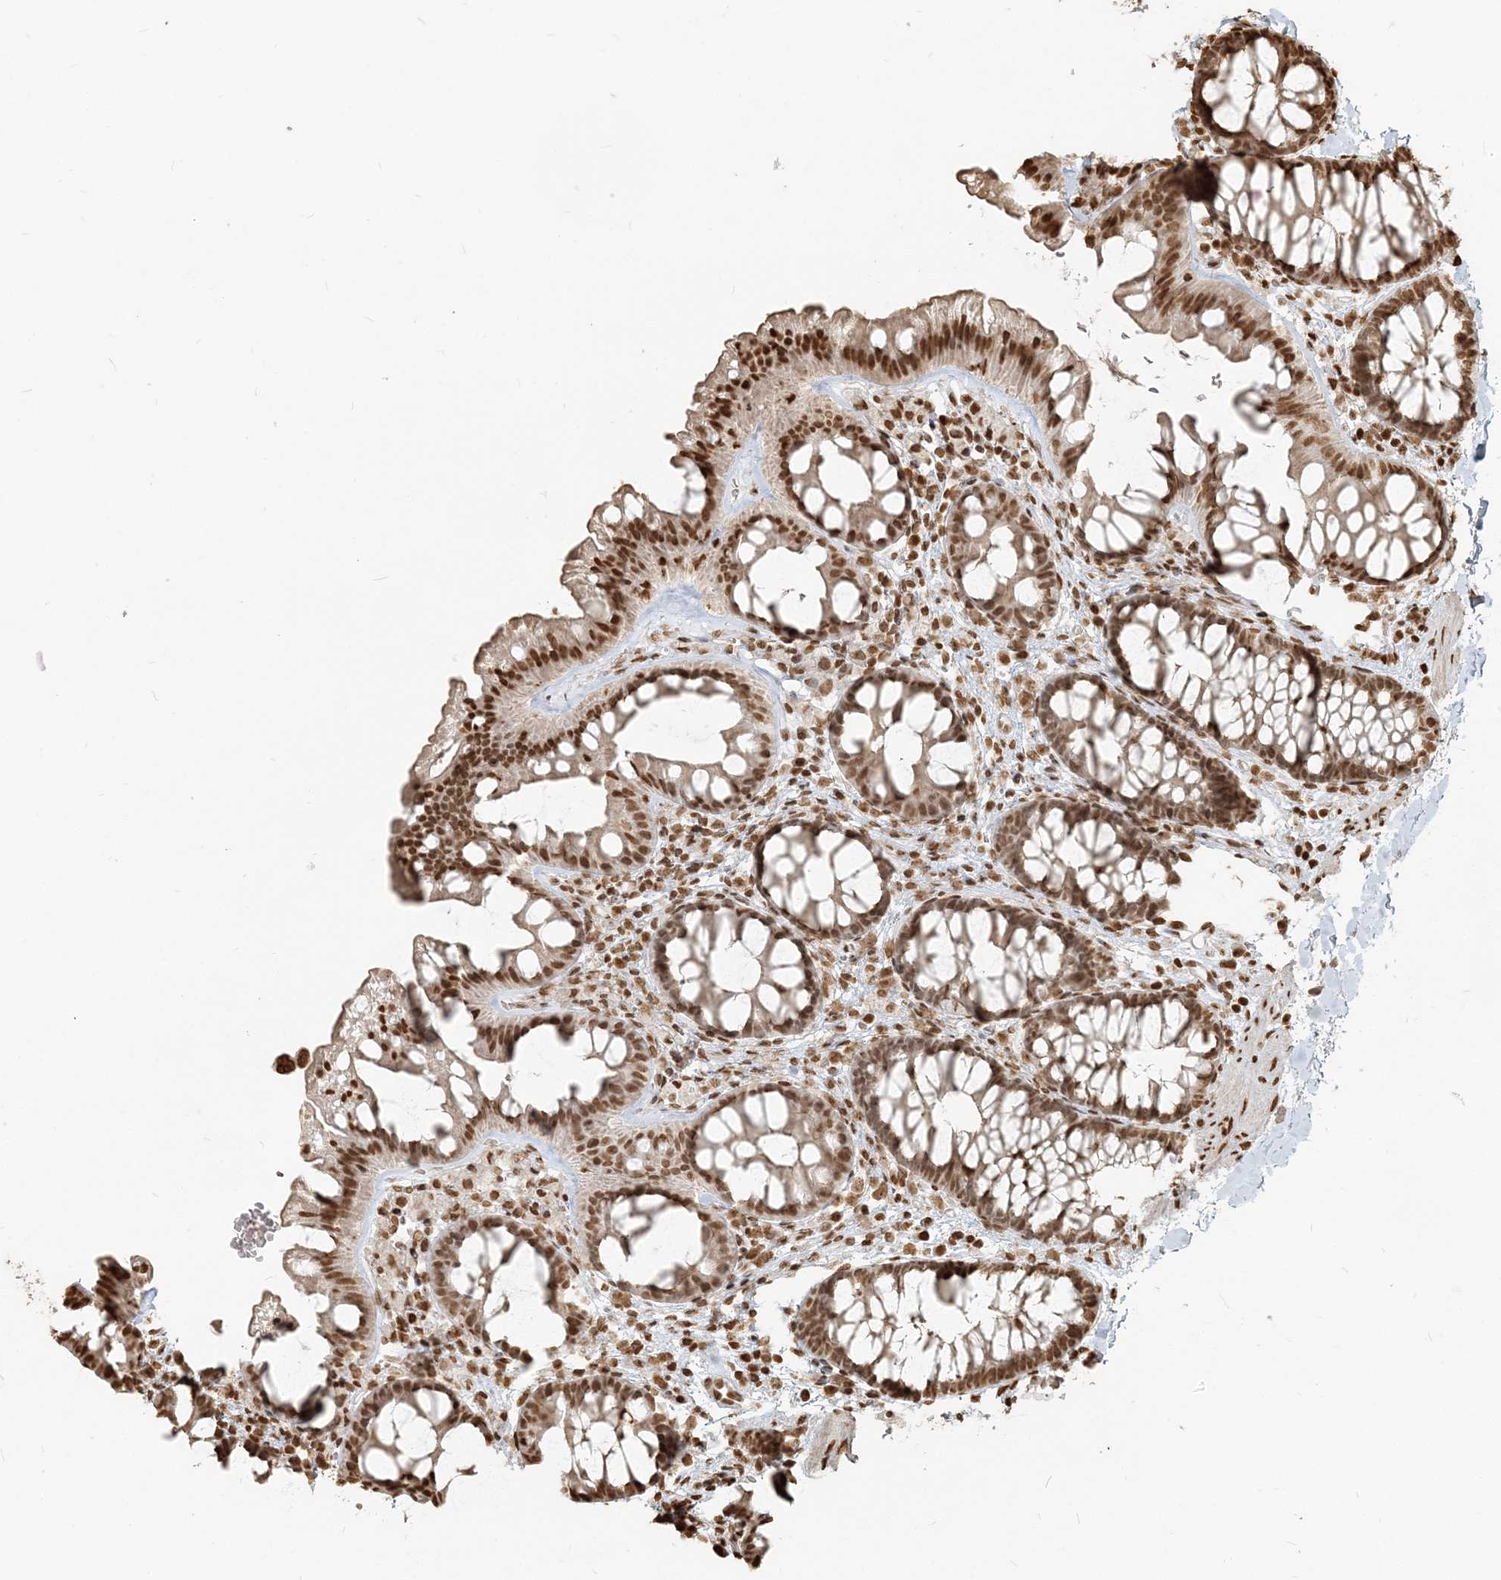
{"staining": {"intensity": "moderate", "quantity": ">75%", "location": "nuclear"}, "tissue": "colon", "cell_type": "Endothelial cells", "image_type": "normal", "snomed": [{"axis": "morphology", "description": "Normal tissue, NOS"}, {"axis": "topography", "description": "Colon"}], "caption": "IHC (DAB (3,3'-diaminobenzidine)) staining of normal colon reveals moderate nuclear protein positivity in approximately >75% of endothelial cells.", "gene": "H3", "patient": {"sex": "female", "age": 62}}